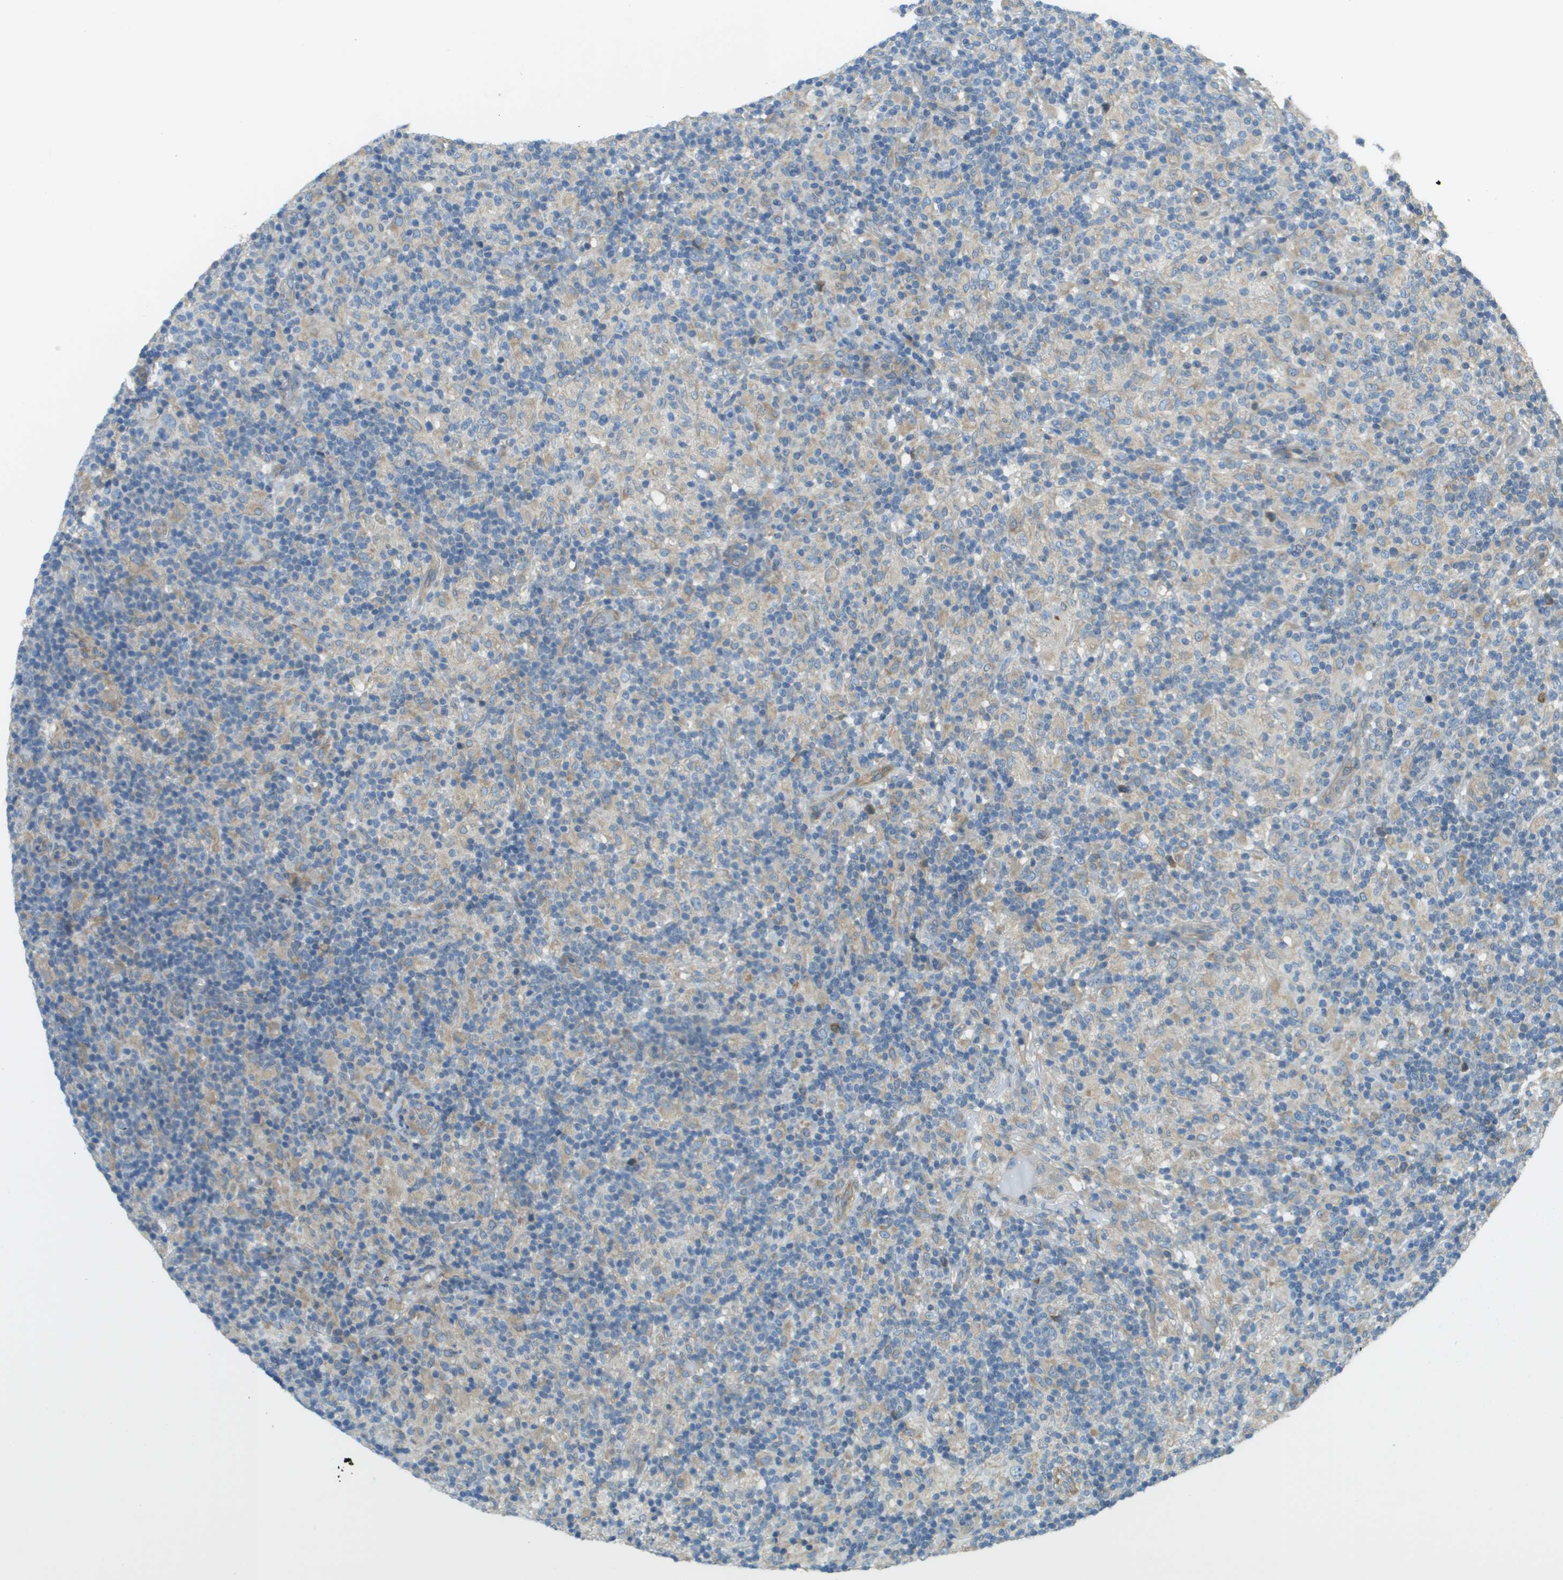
{"staining": {"intensity": "weak", "quantity": "25%-75%", "location": "cytoplasmic/membranous"}, "tissue": "lymphoma", "cell_type": "Tumor cells", "image_type": "cancer", "snomed": [{"axis": "morphology", "description": "Hodgkin's disease, NOS"}, {"axis": "topography", "description": "Lymph node"}], "caption": "Weak cytoplasmic/membranous positivity is present in about 25%-75% of tumor cells in Hodgkin's disease.", "gene": "DNAJB11", "patient": {"sex": "male", "age": 70}}